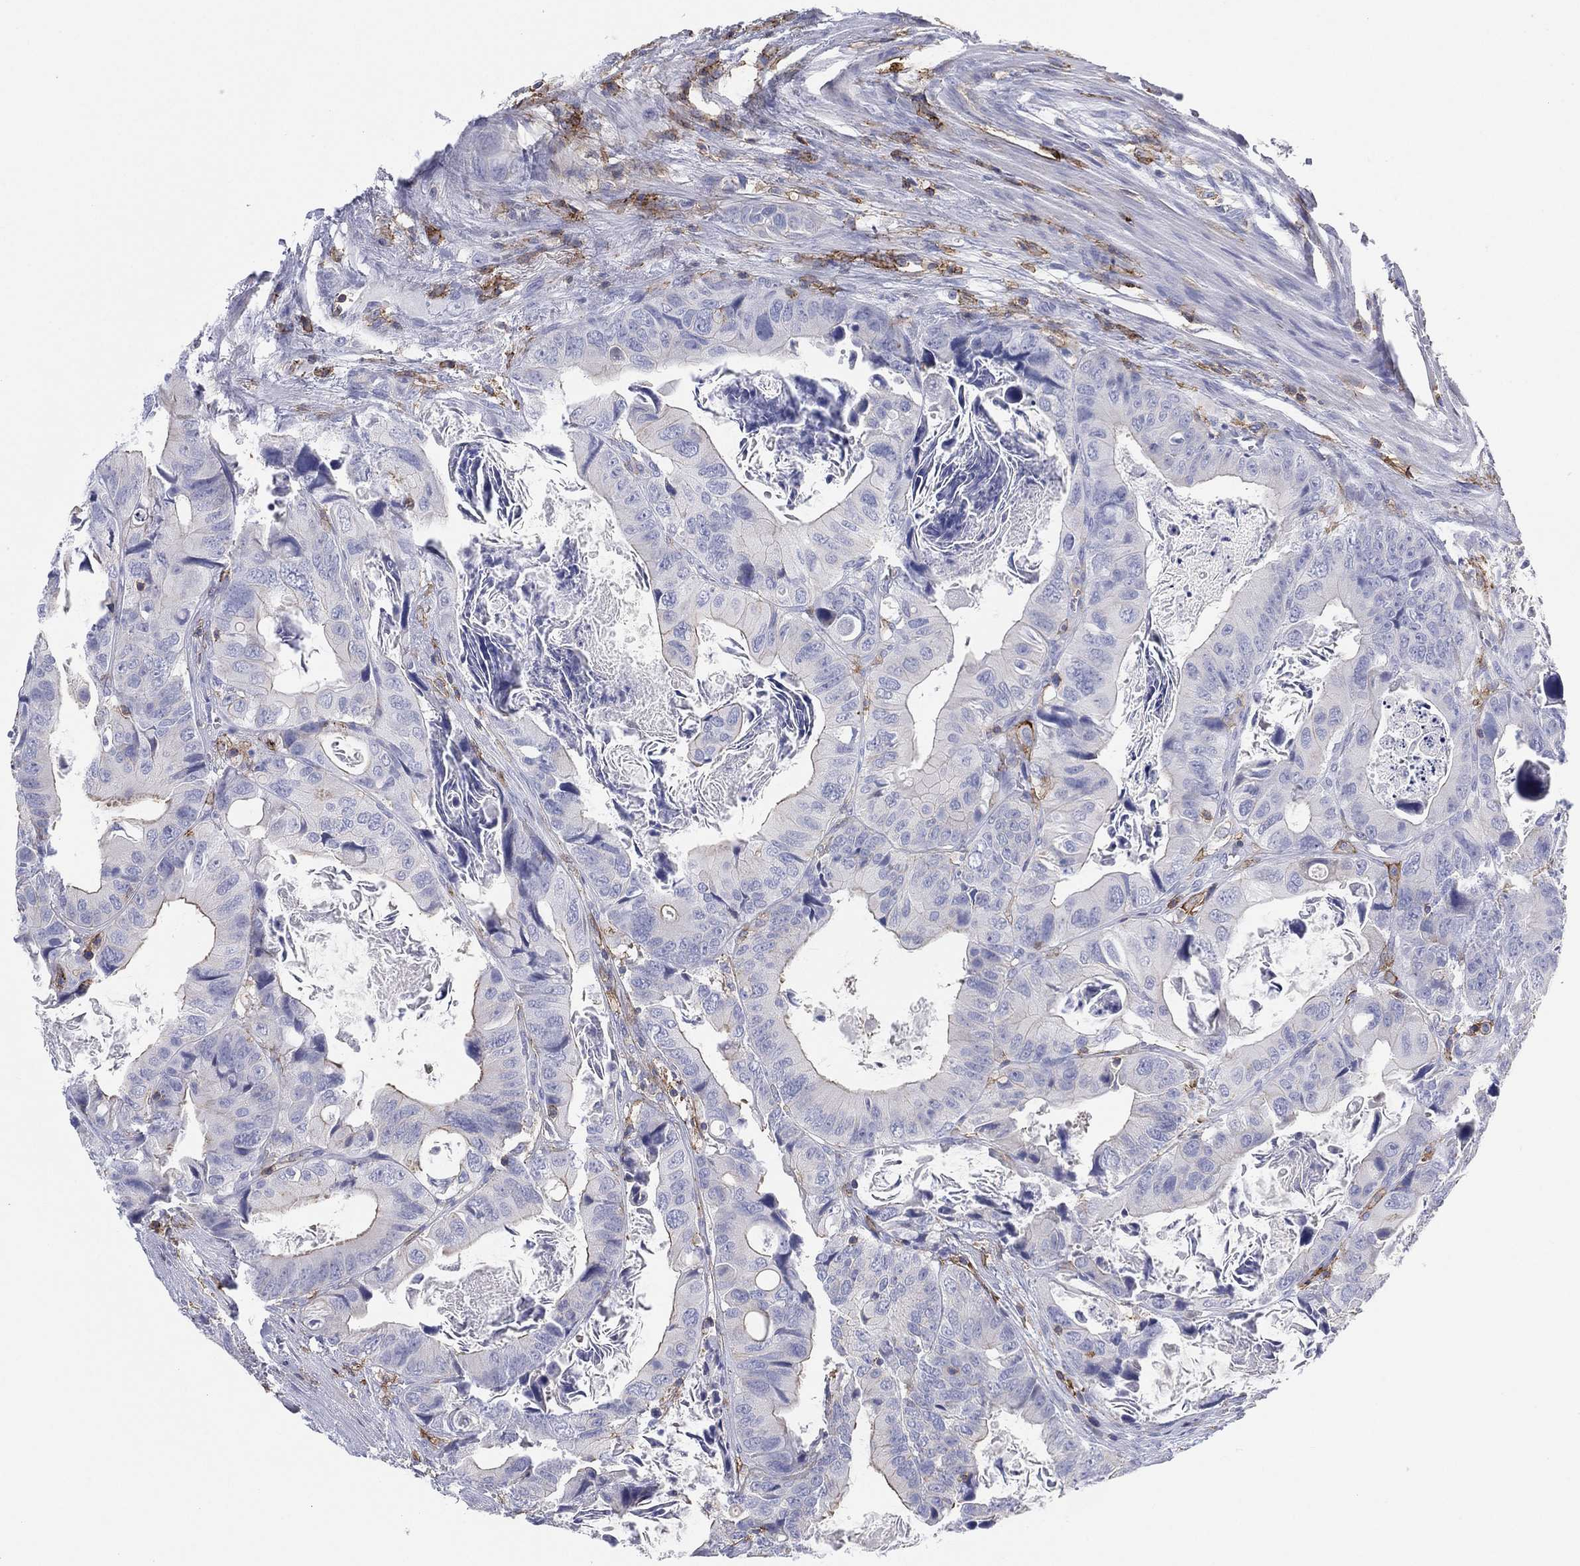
{"staining": {"intensity": "negative", "quantity": "none", "location": "none"}, "tissue": "colorectal cancer", "cell_type": "Tumor cells", "image_type": "cancer", "snomed": [{"axis": "morphology", "description": "Adenocarcinoma, NOS"}, {"axis": "topography", "description": "Rectum"}], "caption": "A high-resolution micrograph shows IHC staining of adenocarcinoma (colorectal), which exhibits no significant expression in tumor cells. The staining was performed using DAB (3,3'-diaminobenzidine) to visualize the protein expression in brown, while the nuclei were stained in blue with hematoxylin (Magnification: 20x).", "gene": "SELPLG", "patient": {"sex": "male", "age": 64}}